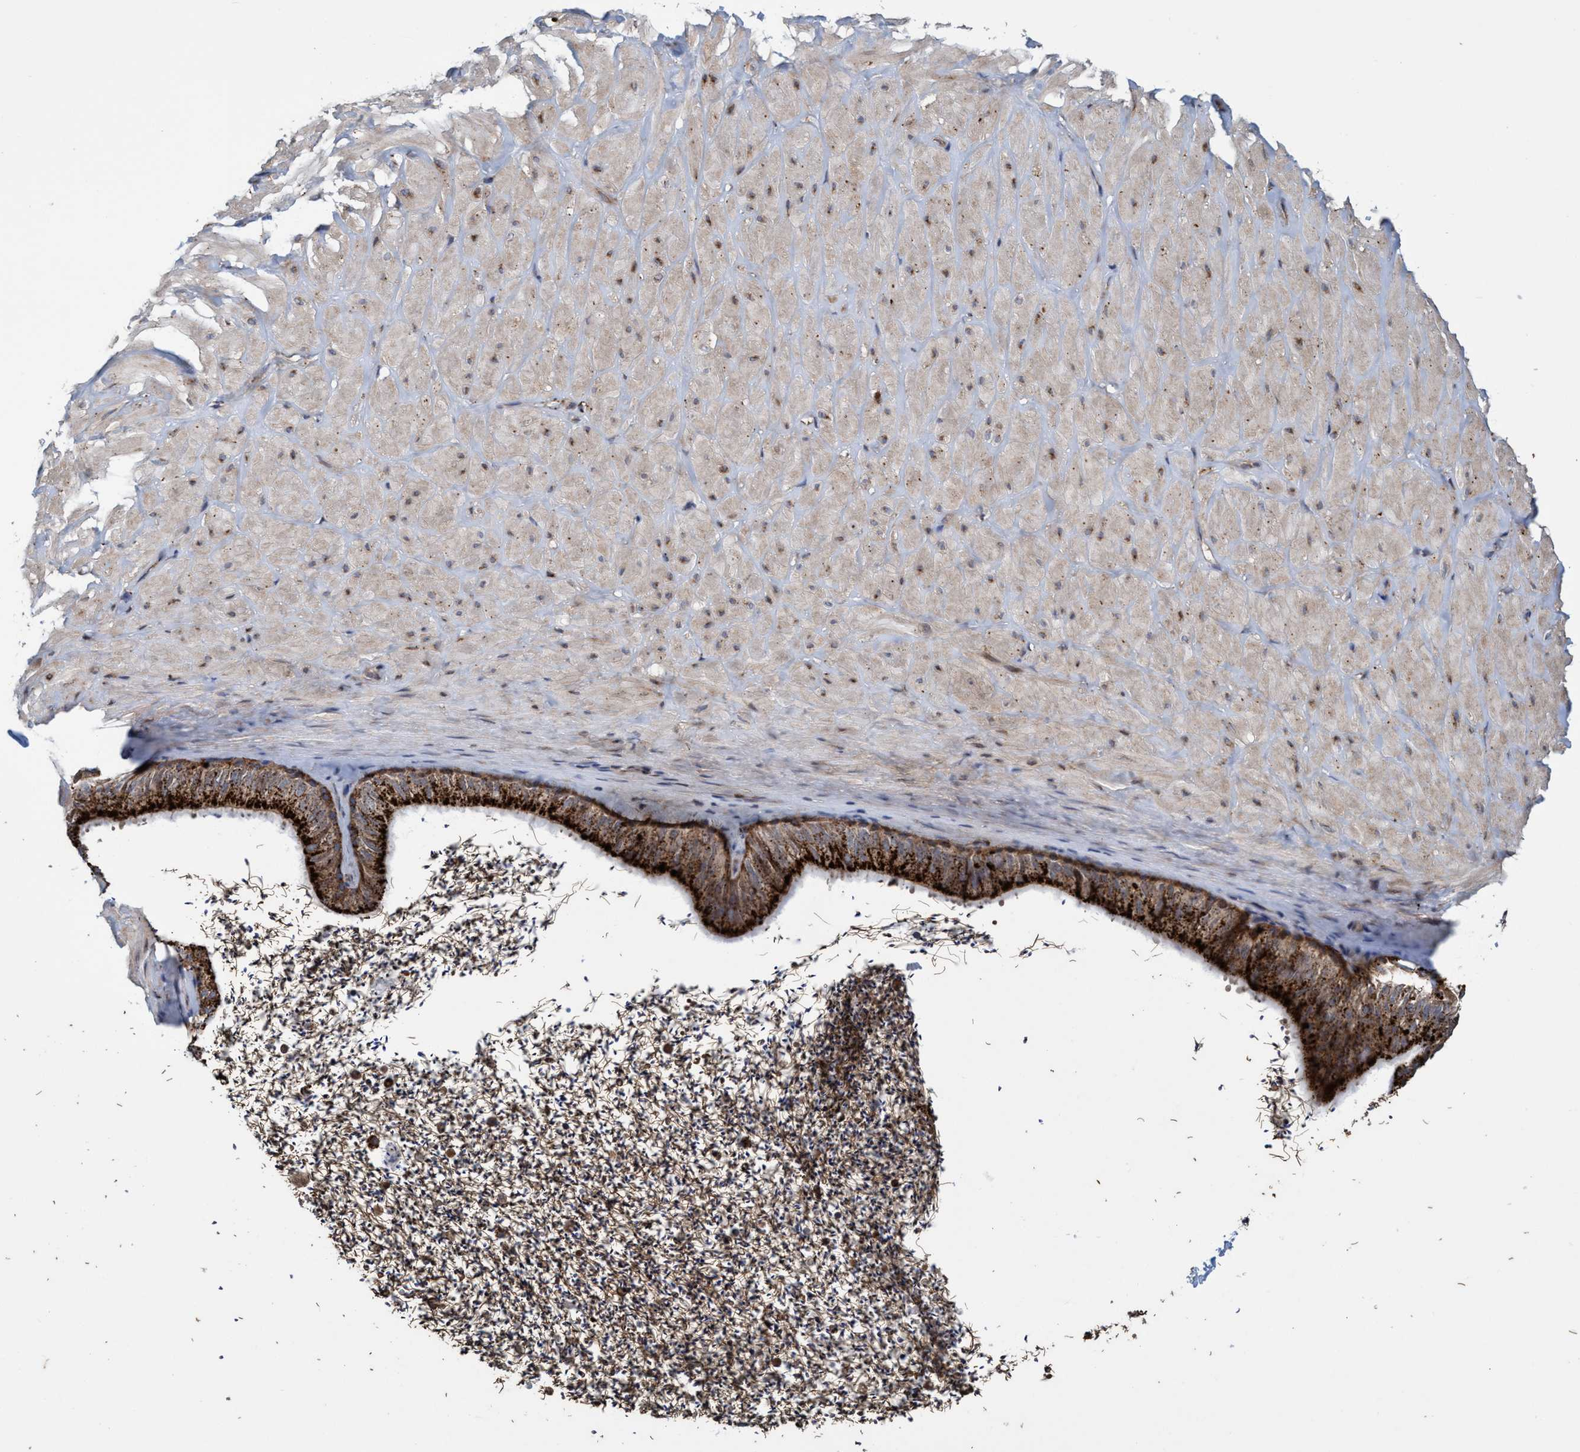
{"staining": {"intensity": "strong", "quantity": ">75%", "location": "cytoplasmic/membranous"}, "tissue": "adipose tissue", "cell_type": "Adipocytes", "image_type": "normal", "snomed": [{"axis": "morphology", "description": "Normal tissue, NOS"}, {"axis": "topography", "description": "Adipose tissue"}, {"axis": "topography", "description": "Vascular tissue"}, {"axis": "topography", "description": "Peripheral nerve tissue"}], "caption": "Adipocytes reveal high levels of strong cytoplasmic/membranous expression in about >75% of cells in unremarkable adipose tissue. (DAB = brown stain, brightfield microscopy at high magnification).", "gene": "BBS9", "patient": {"sex": "male", "age": 25}}